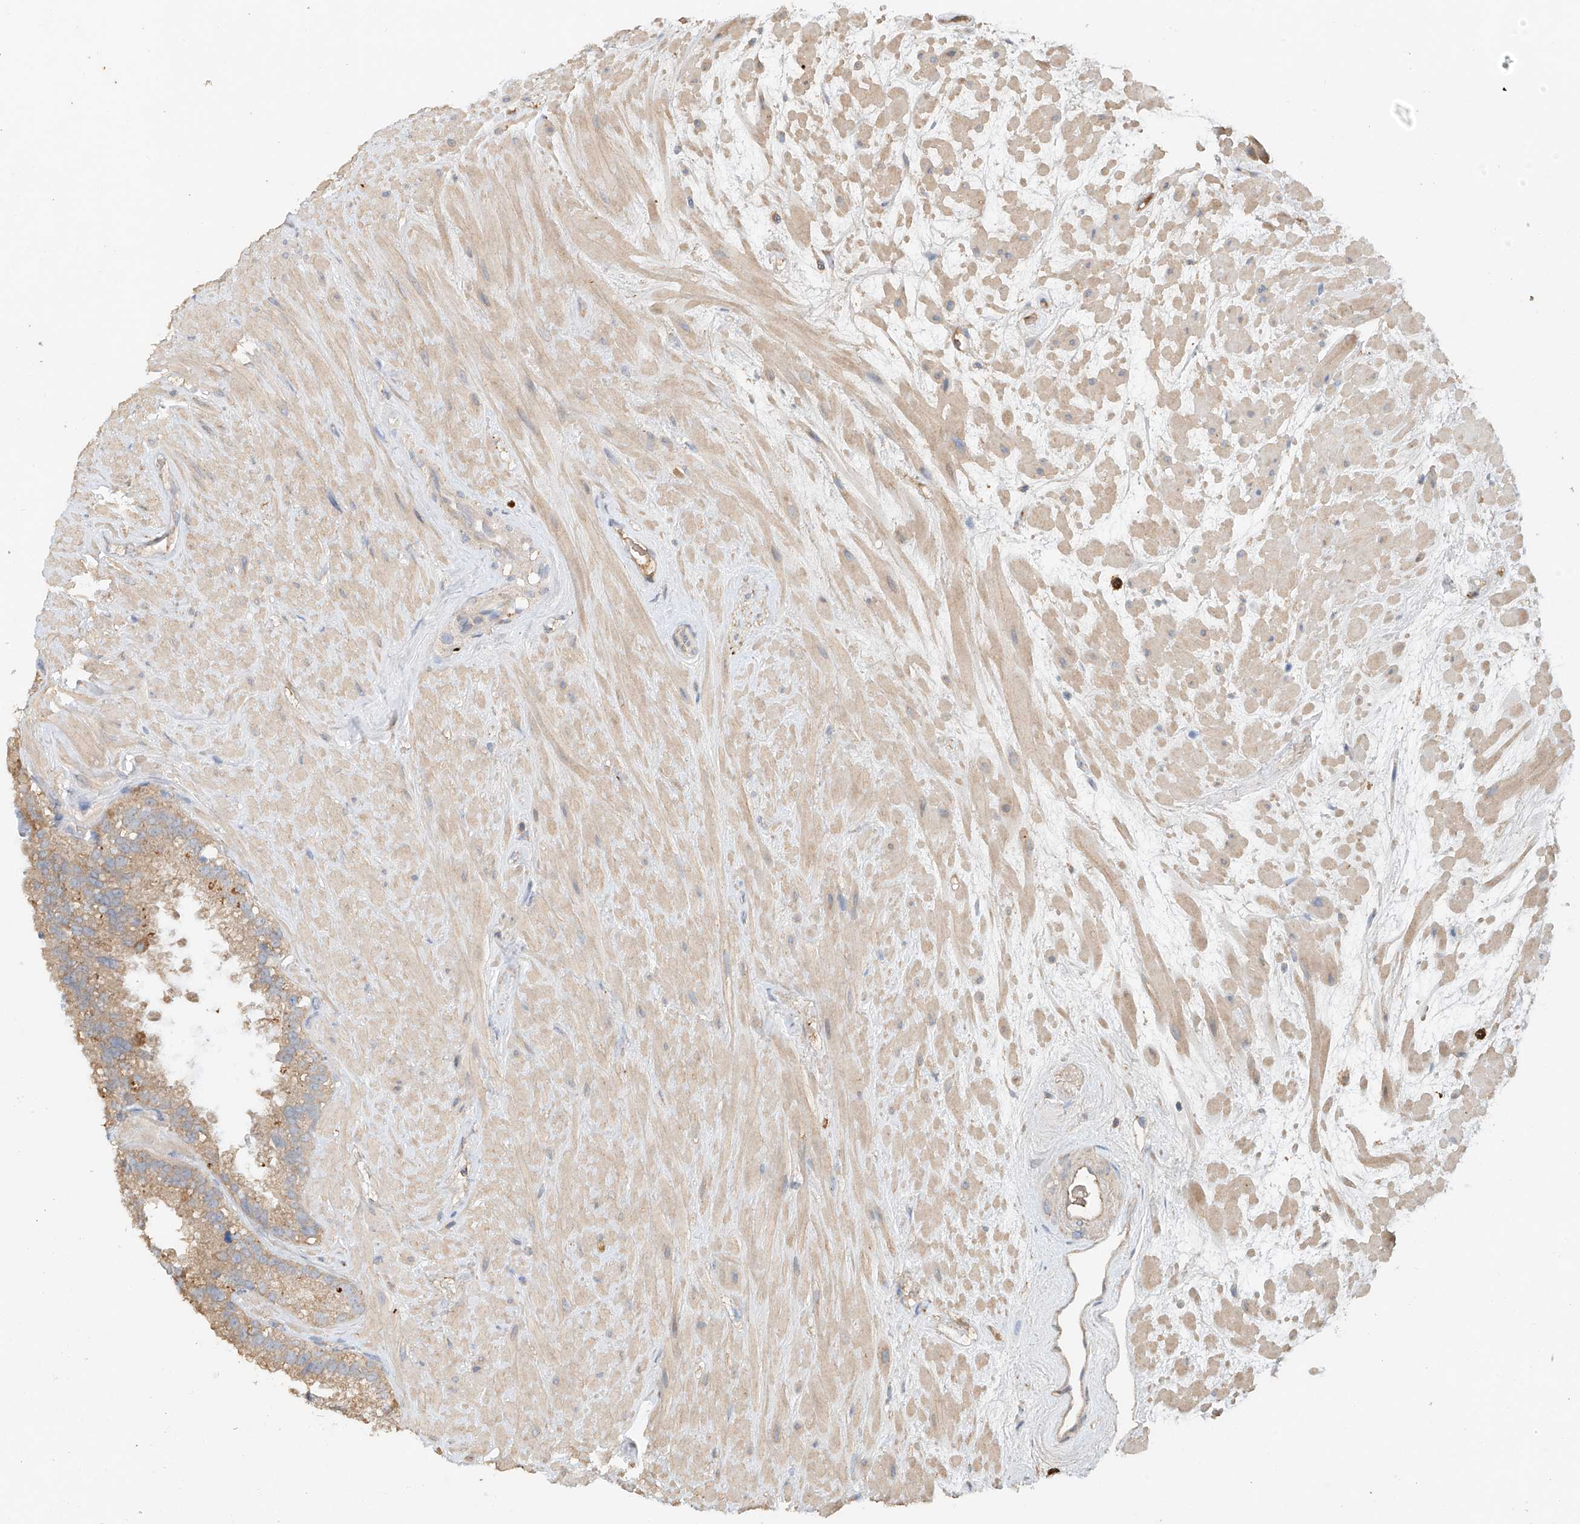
{"staining": {"intensity": "weak", "quantity": ">75%", "location": "cytoplasmic/membranous"}, "tissue": "seminal vesicle", "cell_type": "Glandular cells", "image_type": "normal", "snomed": [{"axis": "morphology", "description": "Normal tissue, NOS"}, {"axis": "topography", "description": "Seminal veicle"}], "caption": "Normal seminal vesicle reveals weak cytoplasmic/membranous positivity in about >75% of glandular cells The protein is shown in brown color, while the nuclei are stained blue..", "gene": "GNB1L", "patient": {"sex": "male", "age": 80}}